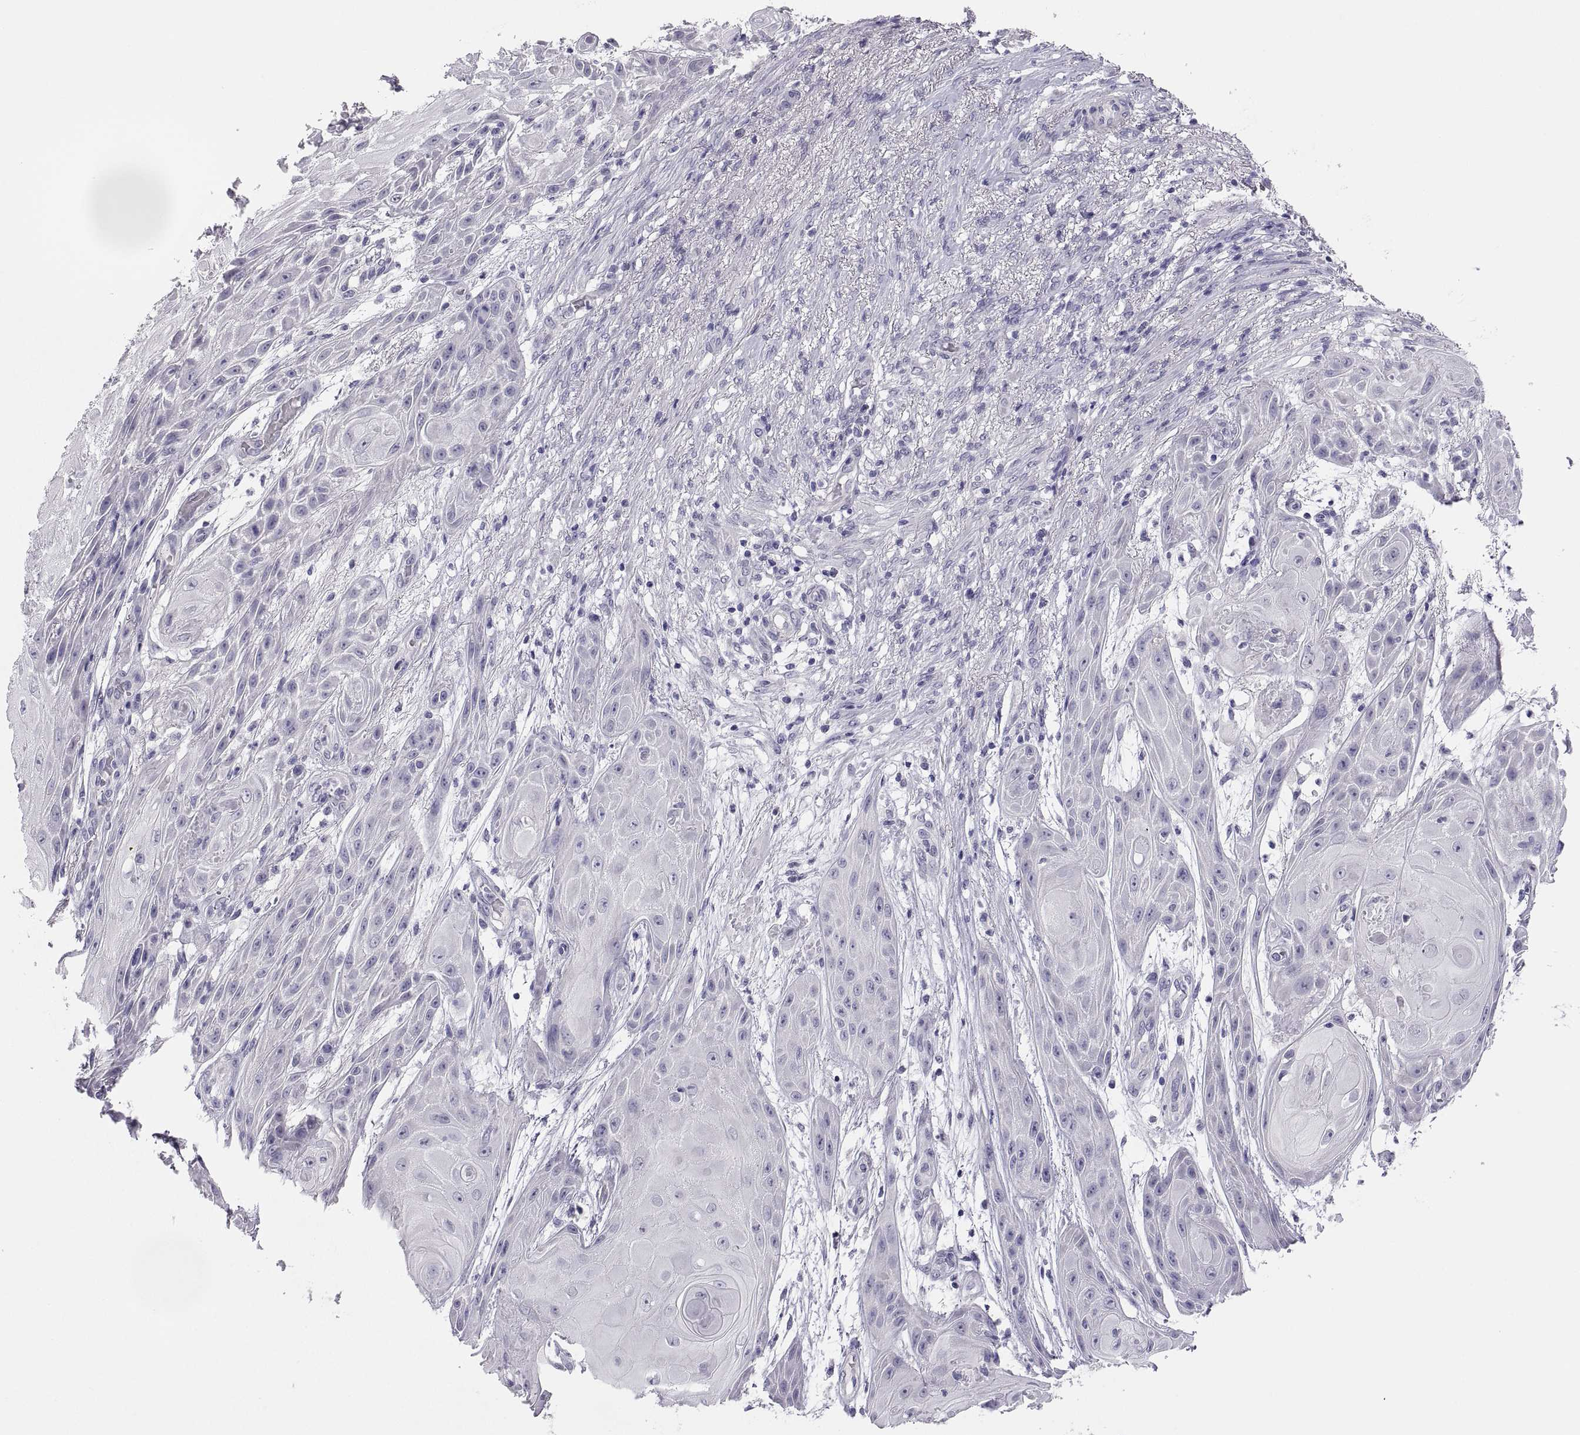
{"staining": {"intensity": "negative", "quantity": "none", "location": "none"}, "tissue": "skin cancer", "cell_type": "Tumor cells", "image_type": "cancer", "snomed": [{"axis": "morphology", "description": "Squamous cell carcinoma, NOS"}, {"axis": "topography", "description": "Skin"}], "caption": "This micrograph is of skin squamous cell carcinoma stained with immunohistochemistry (IHC) to label a protein in brown with the nuclei are counter-stained blue. There is no positivity in tumor cells.", "gene": "STRC", "patient": {"sex": "male", "age": 62}}